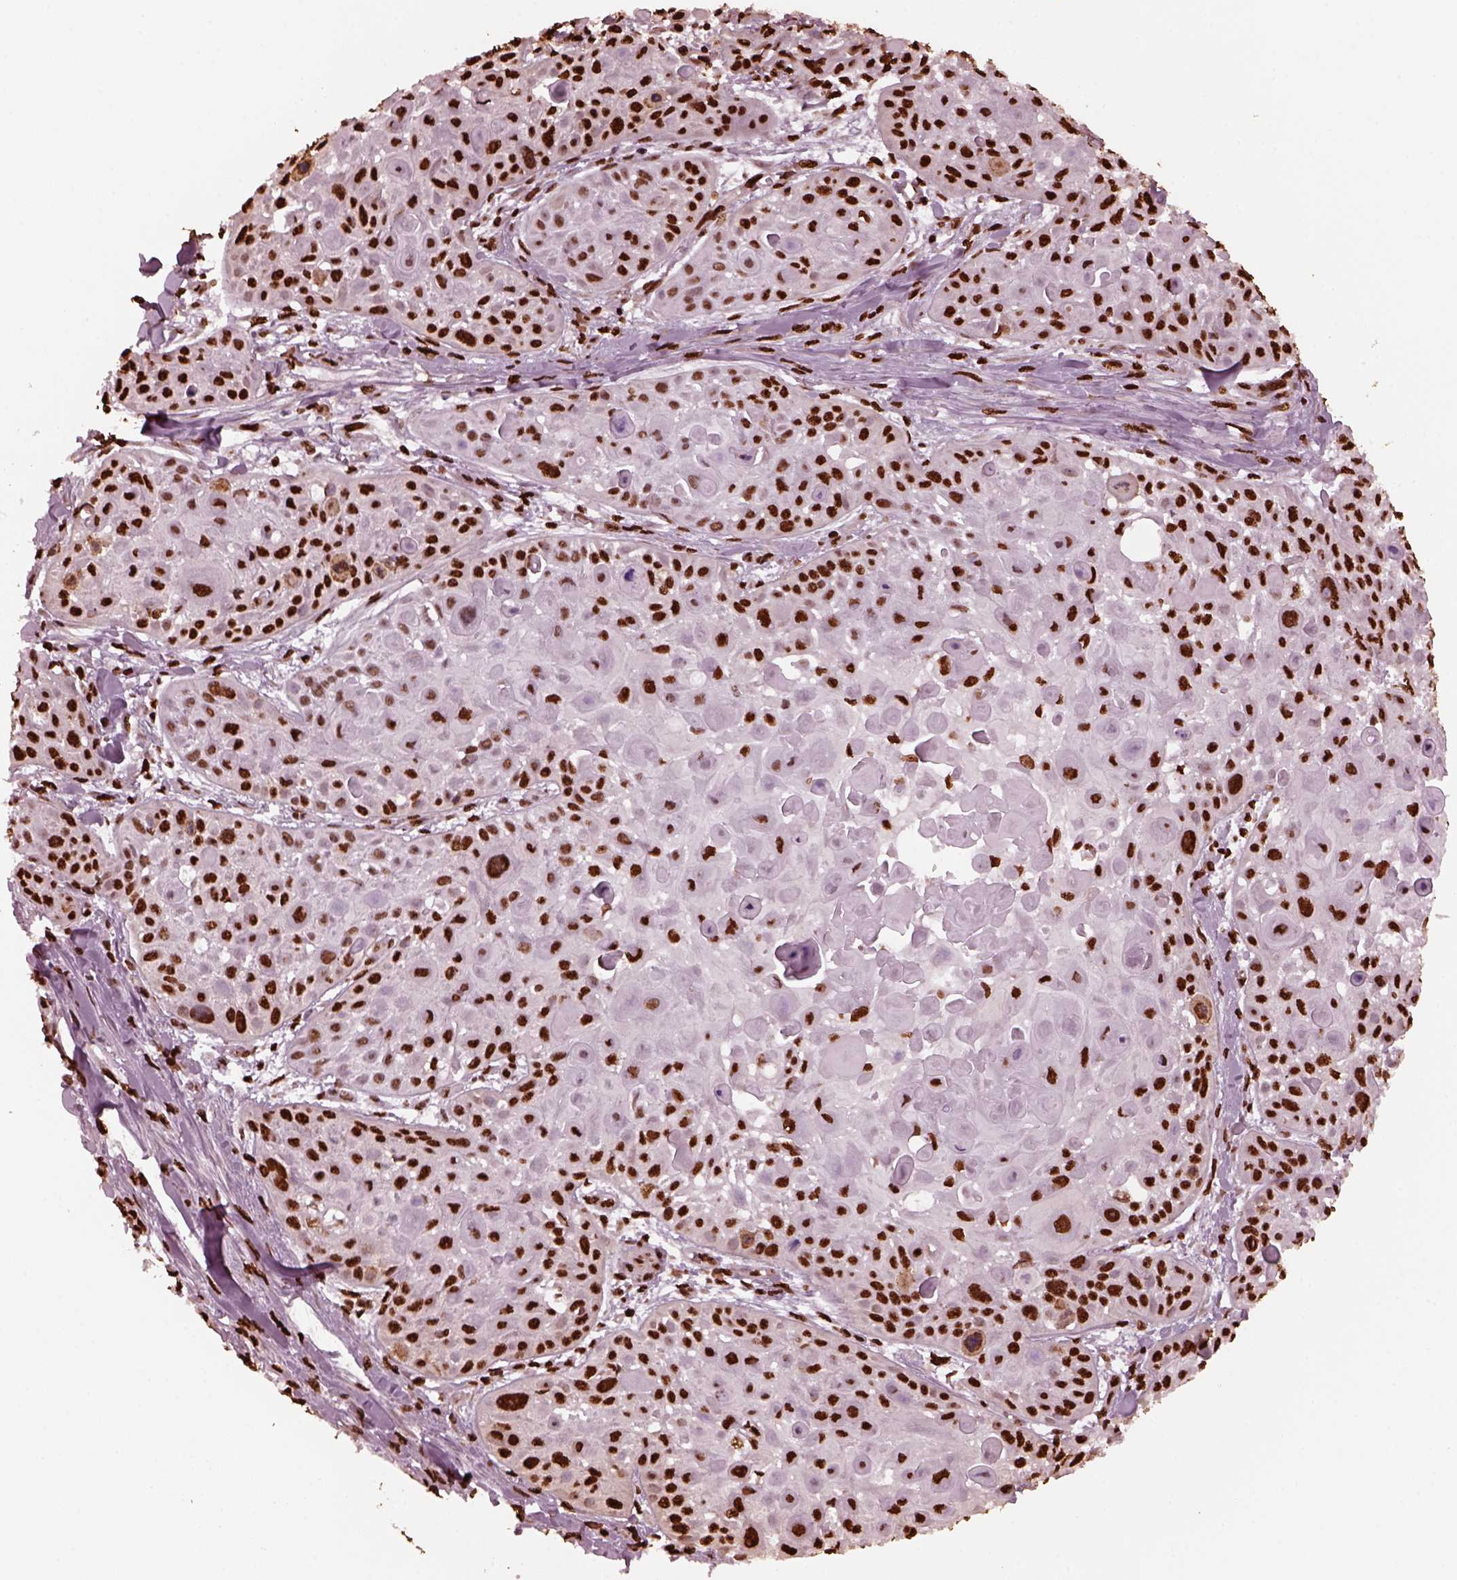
{"staining": {"intensity": "strong", "quantity": ">75%", "location": "nuclear"}, "tissue": "skin cancer", "cell_type": "Tumor cells", "image_type": "cancer", "snomed": [{"axis": "morphology", "description": "Squamous cell carcinoma, NOS"}, {"axis": "topography", "description": "Skin"}, {"axis": "topography", "description": "Anal"}], "caption": "DAB immunohistochemical staining of skin cancer (squamous cell carcinoma) displays strong nuclear protein positivity in about >75% of tumor cells. (DAB (3,3'-diaminobenzidine) = brown stain, brightfield microscopy at high magnification).", "gene": "NSD1", "patient": {"sex": "female", "age": 75}}